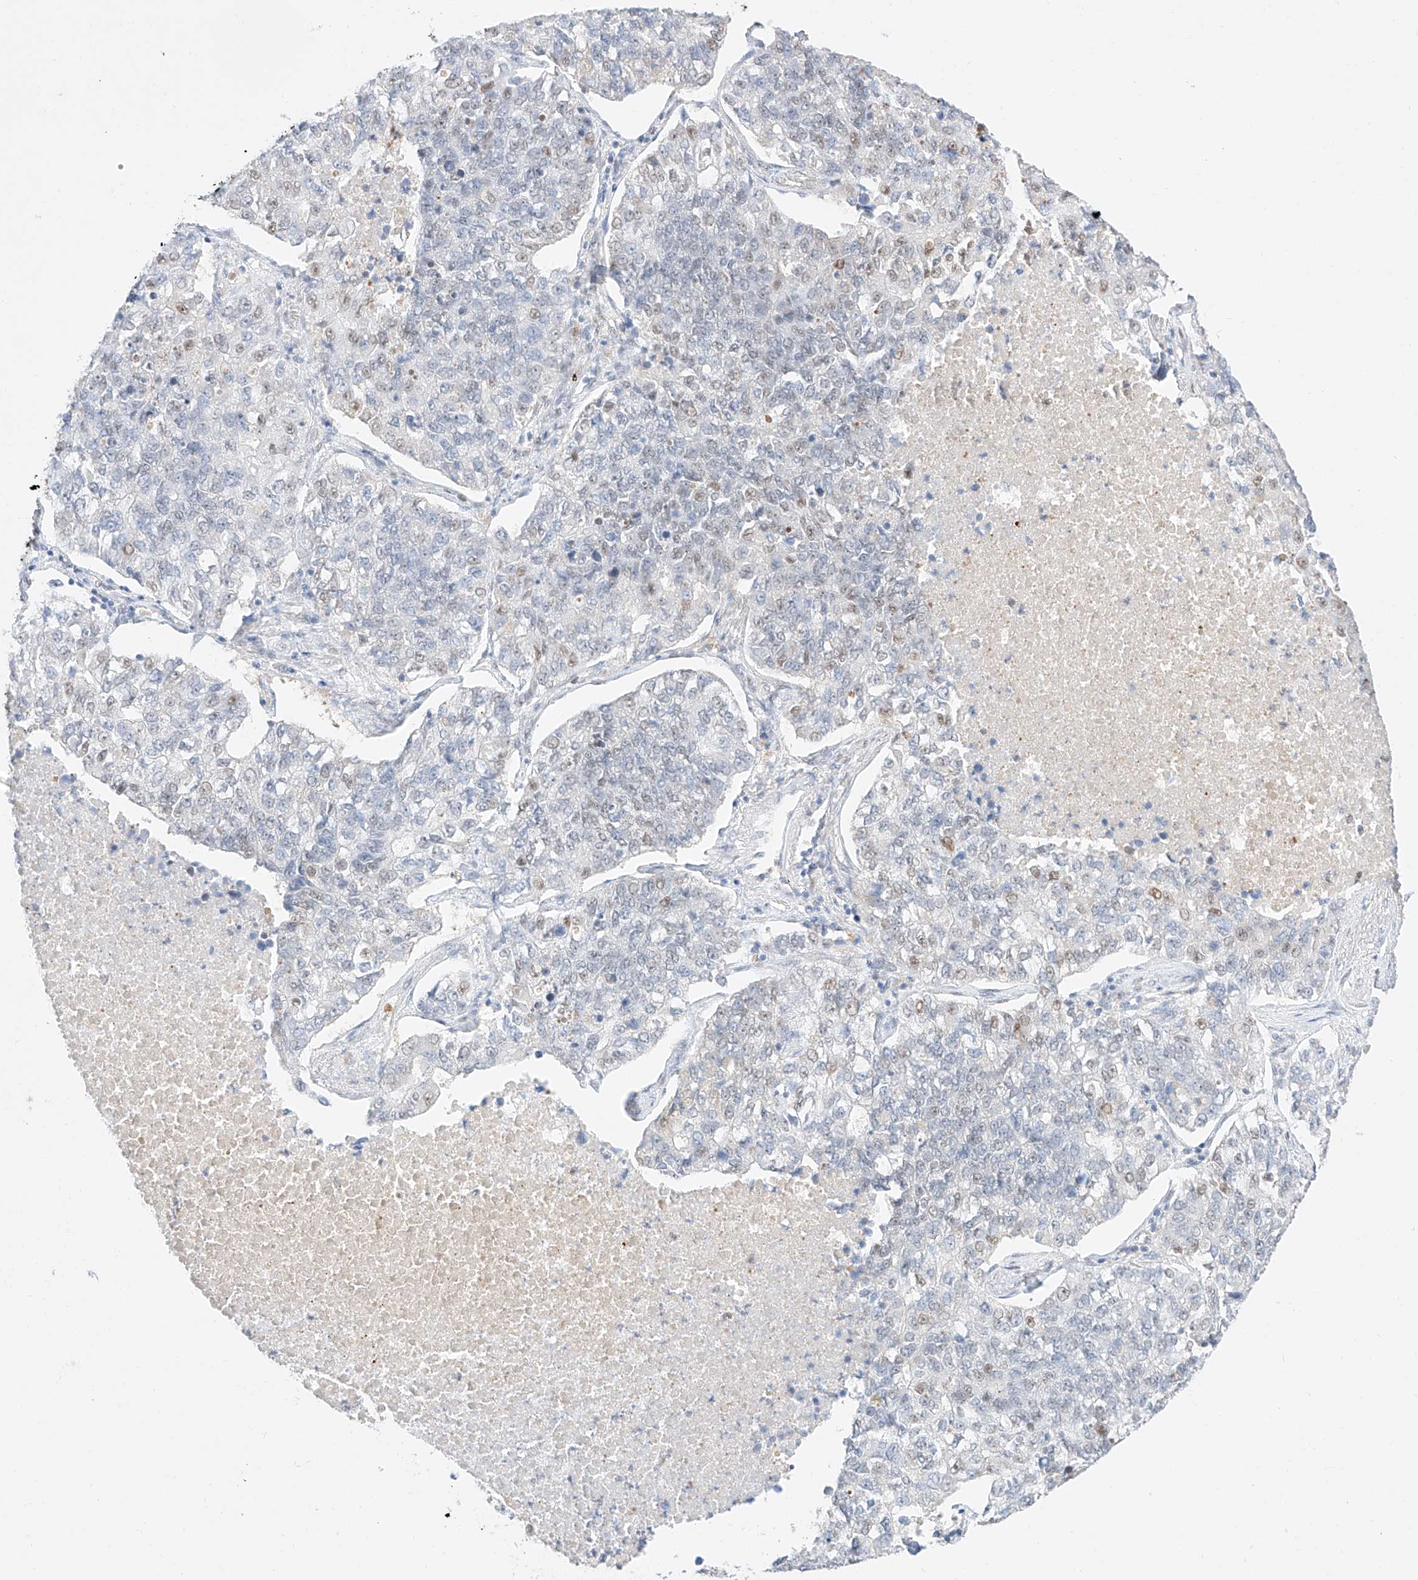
{"staining": {"intensity": "negative", "quantity": "none", "location": "none"}, "tissue": "lung cancer", "cell_type": "Tumor cells", "image_type": "cancer", "snomed": [{"axis": "morphology", "description": "Adenocarcinoma, NOS"}, {"axis": "topography", "description": "Lung"}], "caption": "Immunohistochemical staining of human lung cancer (adenocarcinoma) exhibits no significant positivity in tumor cells.", "gene": "APIP", "patient": {"sex": "male", "age": 49}}